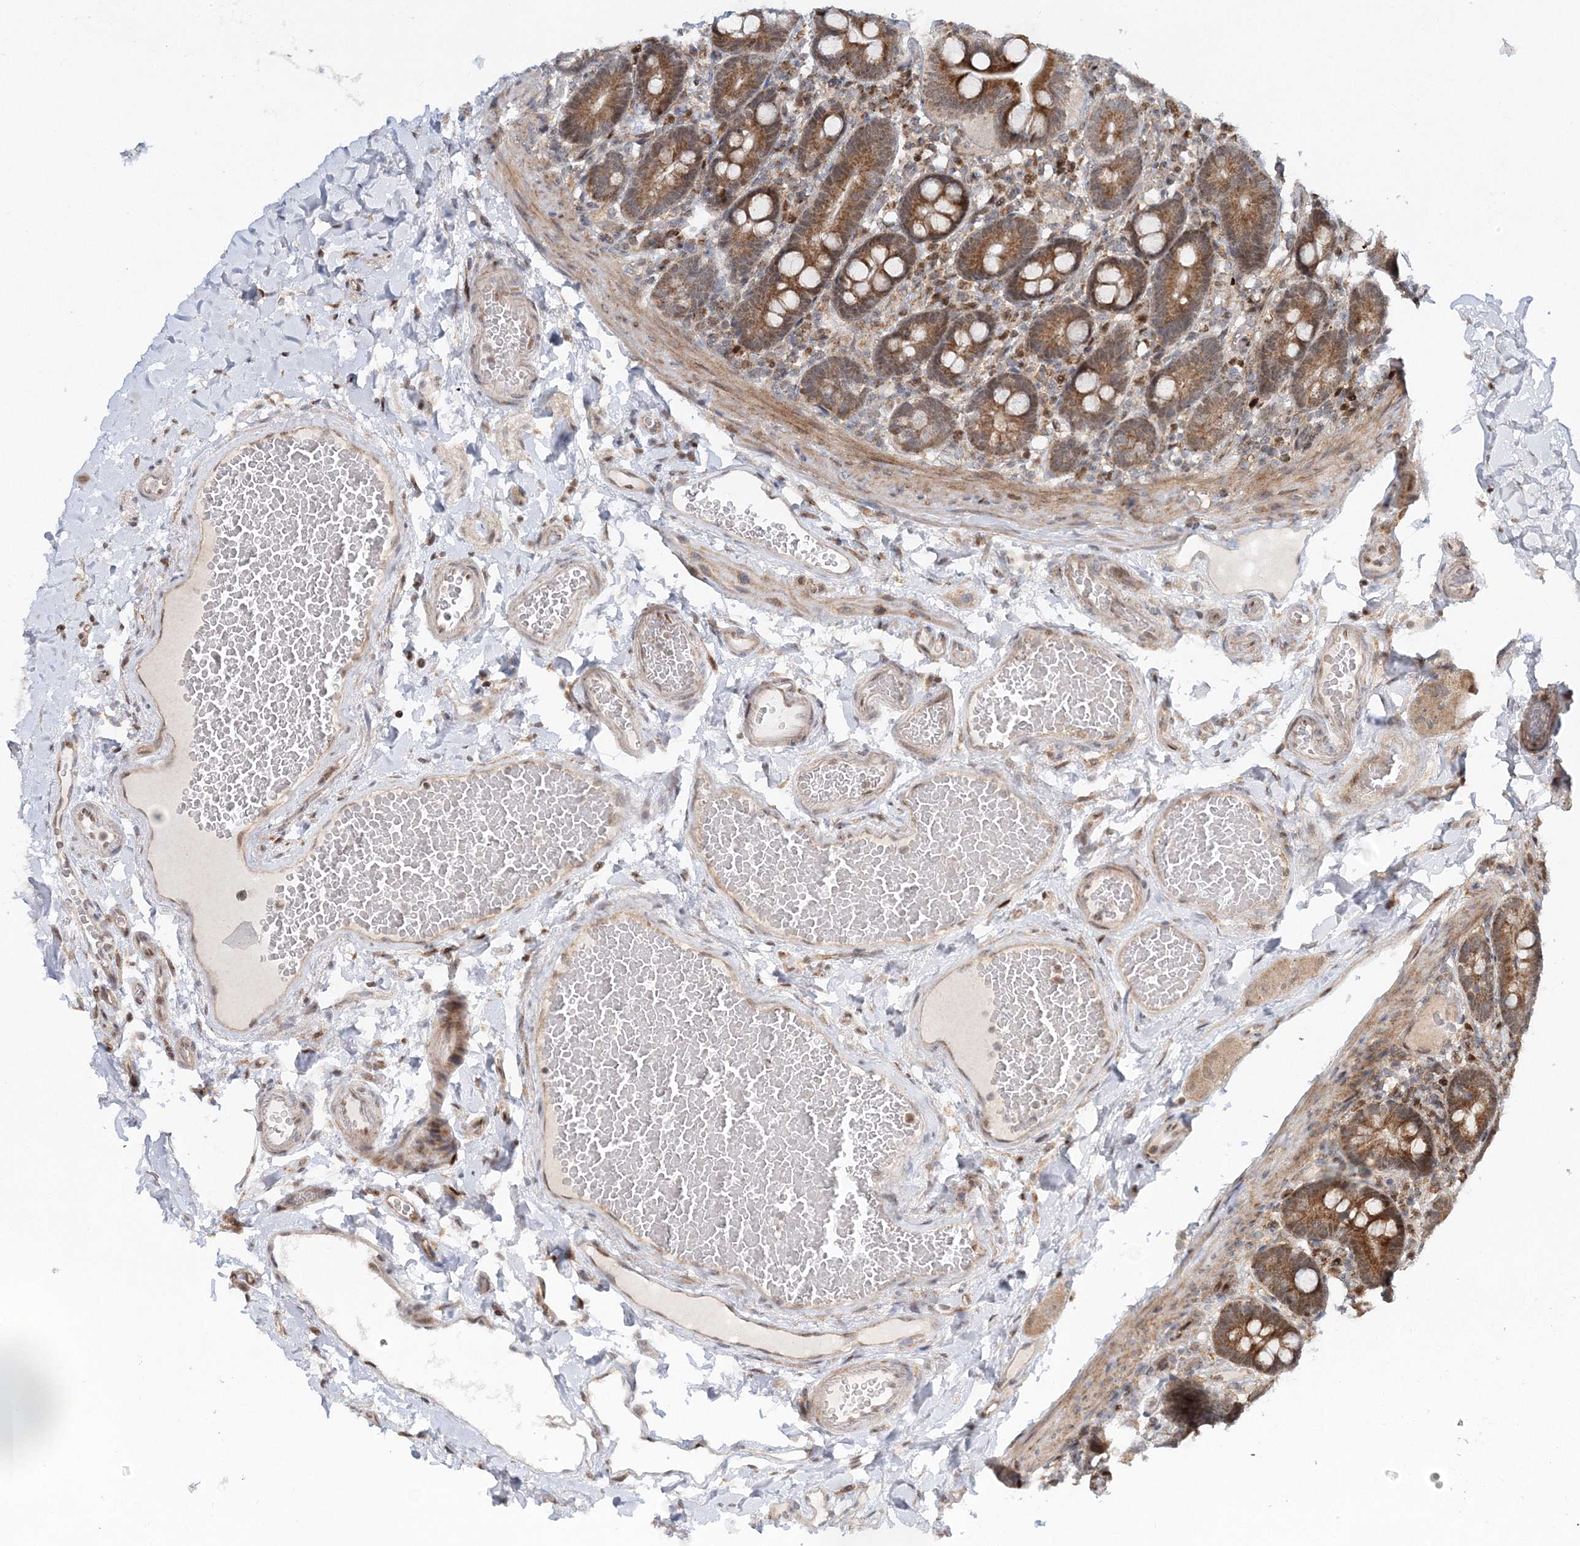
{"staining": {"intensity": "moderate", "quantity": ">75%", "location": "cytoplasmic/membranous"}, "tissue": "duodenum", "cell_type": "Glandular cells", "image_type": "normal", "snomed": [{"axis": "morphology", "description": "Normal tissue, NOS"}, {"axis": "topography", "description": "Duodenum"}], "caption": "Protein staining of normal duodenum demonstrates moderate cytoplasmic/membranous expression in about >75% of glandular cells. (Brightfield microscopy of DAB IHC at high magnification).", "gene": "RAB11FIP2", "patient": {"sex": "male", "age": 54}}